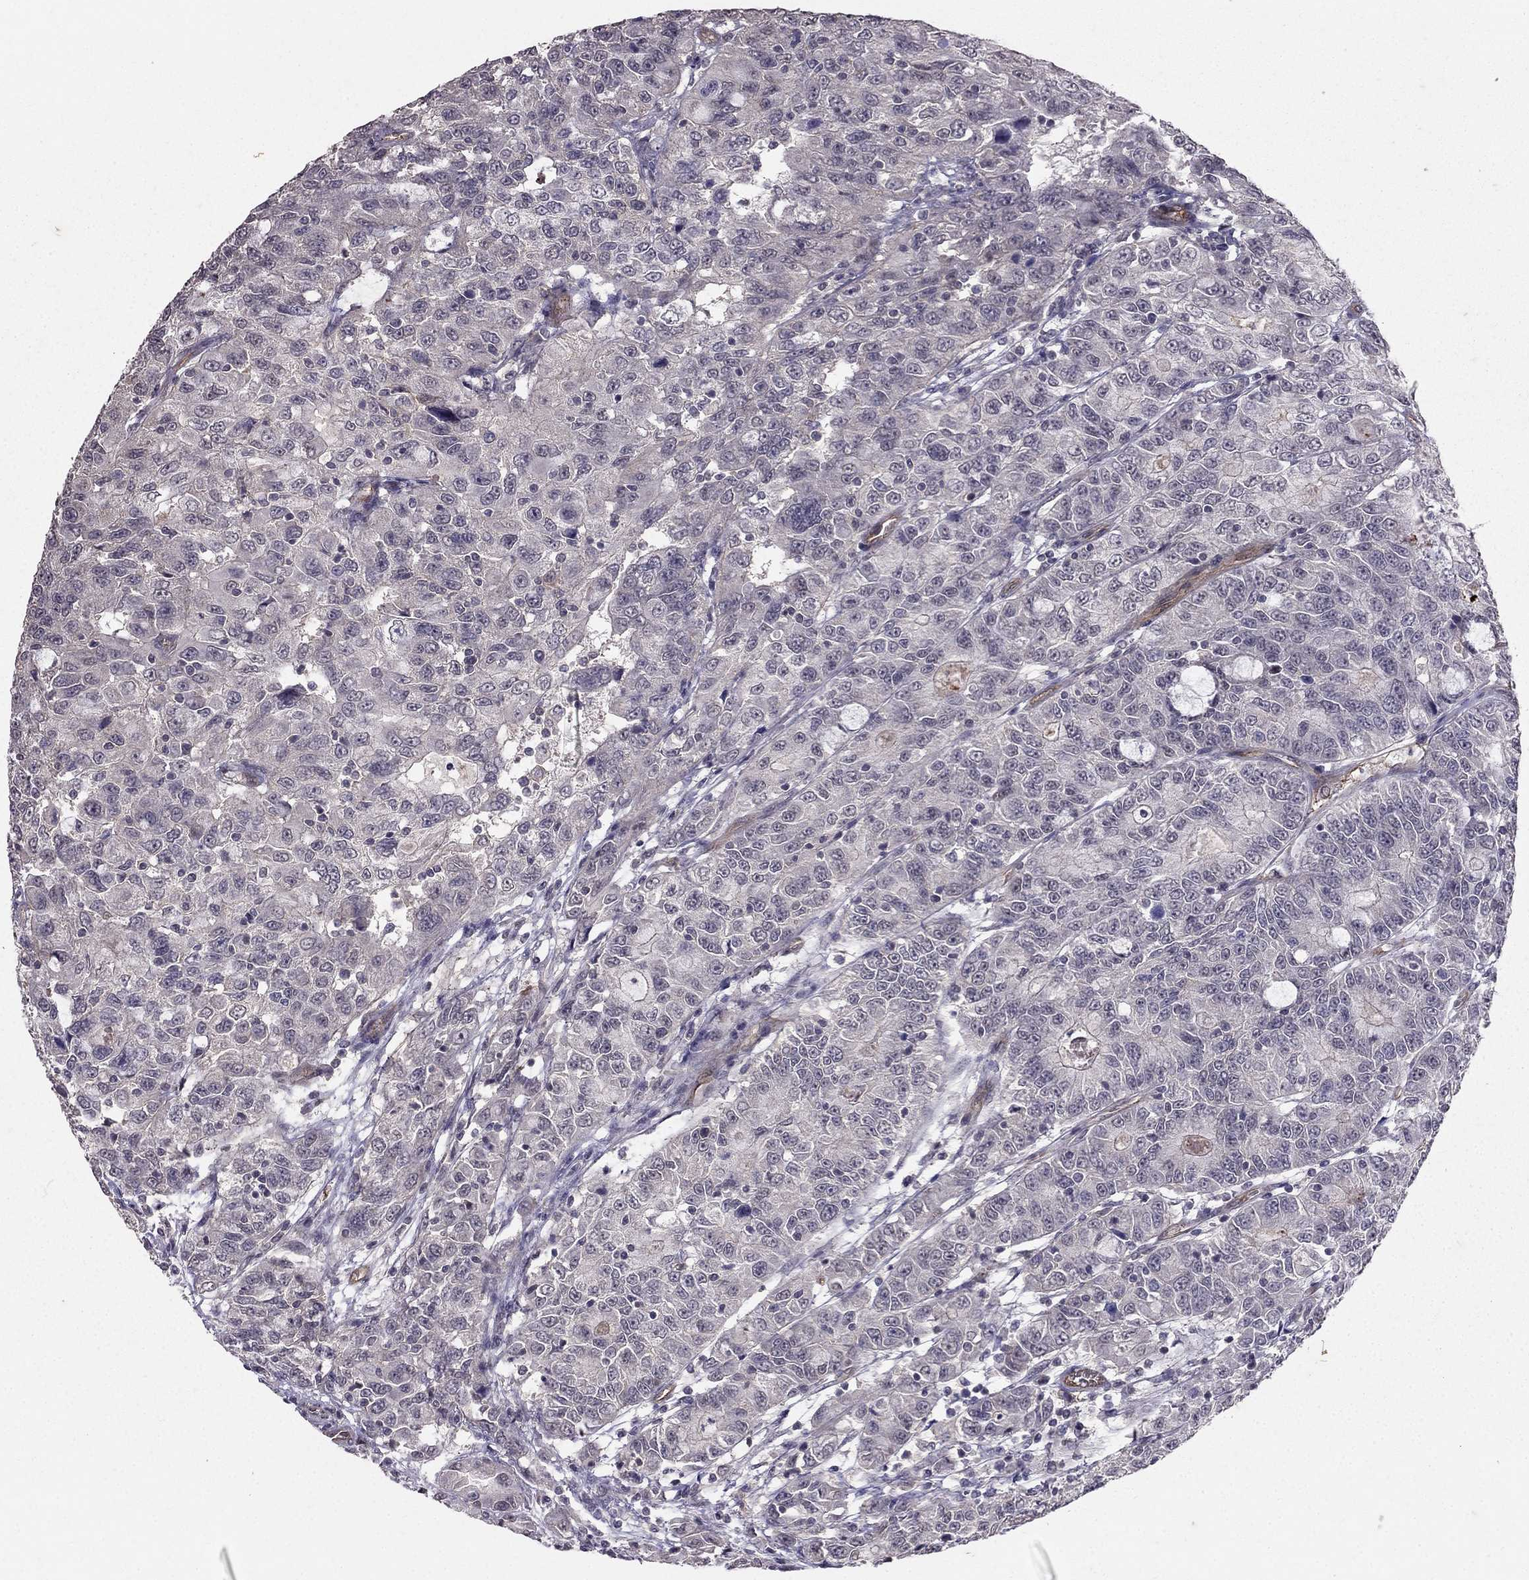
{"staining": {"intensity": "negative", "quantity": "none", "location": "none"}, "tissue": "urothelial cancer", "cell_type": "Tumor cells", "image_type": "cancer", "snomed": [{"axis": "morphology", "description": "Urothelial carcinoma, NOS"}, {"axis": "morphology", "description": "Urothelial carcinoma, High grade"}, {"axis": "topography", "description": "Urinary bladder"}], "caption": "Immunohistochemical staining of human transitional cell carcinoma reveals no significant positivity in tumor cells.", "gene": "RASIP1", "patient": {"sex": "female", "age": 73}}